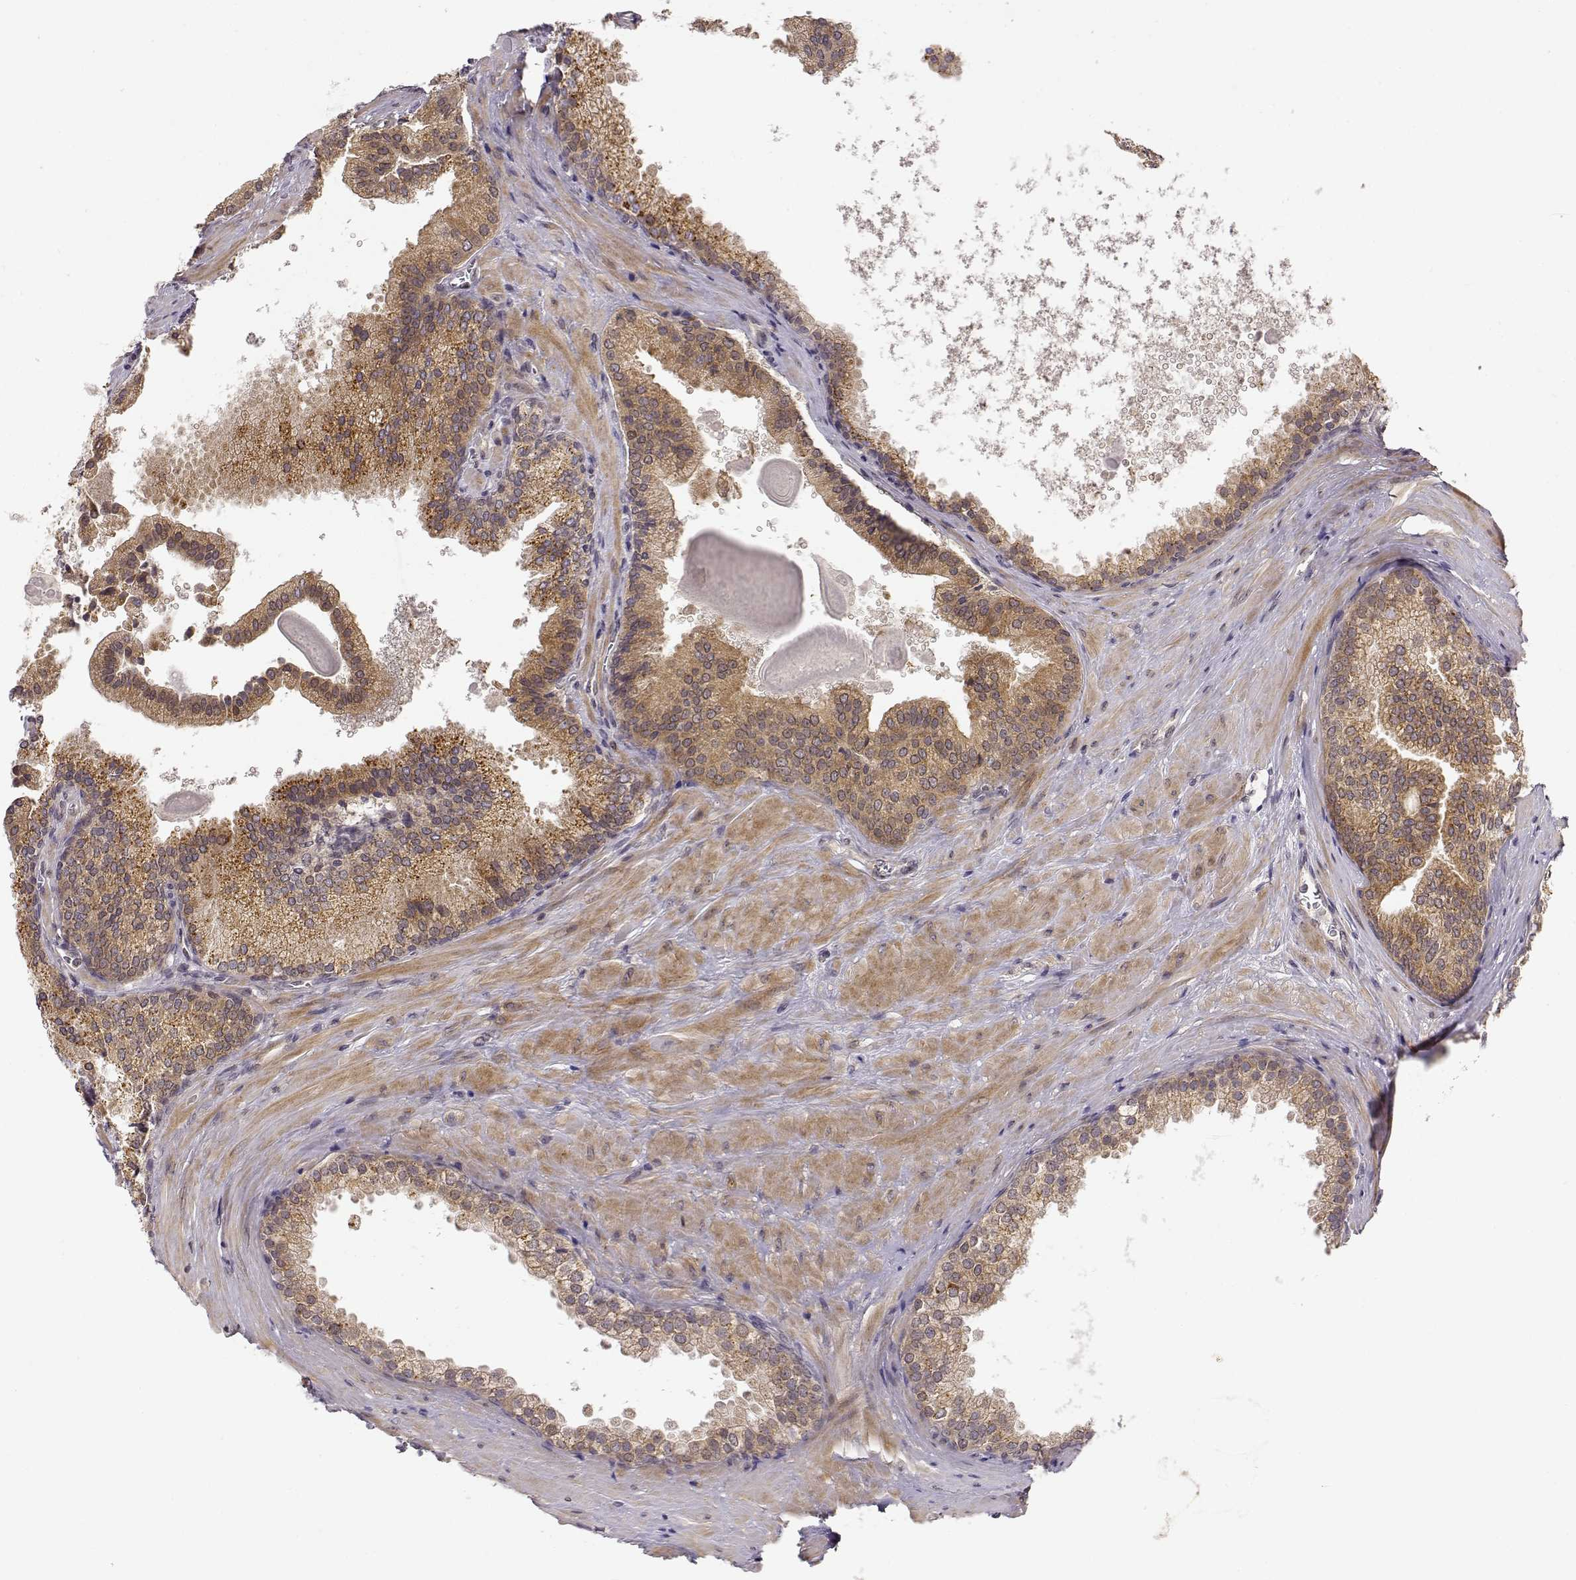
{"staining": {"intensity": "weak", "quantity": ">75%", "location": "cytoplasmic/membranous"}, "tissue": "prostate cancer", "cell_type": "Tumor cells", "image_type": "cancer", "snomed": [{"axis": "morphology", "description": "Adenocarcinoma, Low grade"}, {"axis": "topography", "description": "Prostate"}], "caption": "Immunohistochemistry (DAB) staining of human prostate cancer (adenocarcinoma (low-grade)) exhibits weak cytoplasmic/membranous protein staining in approximately >75% of tumor cells.", "gene": "ERGIC2", "patient": {"sex": "male", "age": 56}}